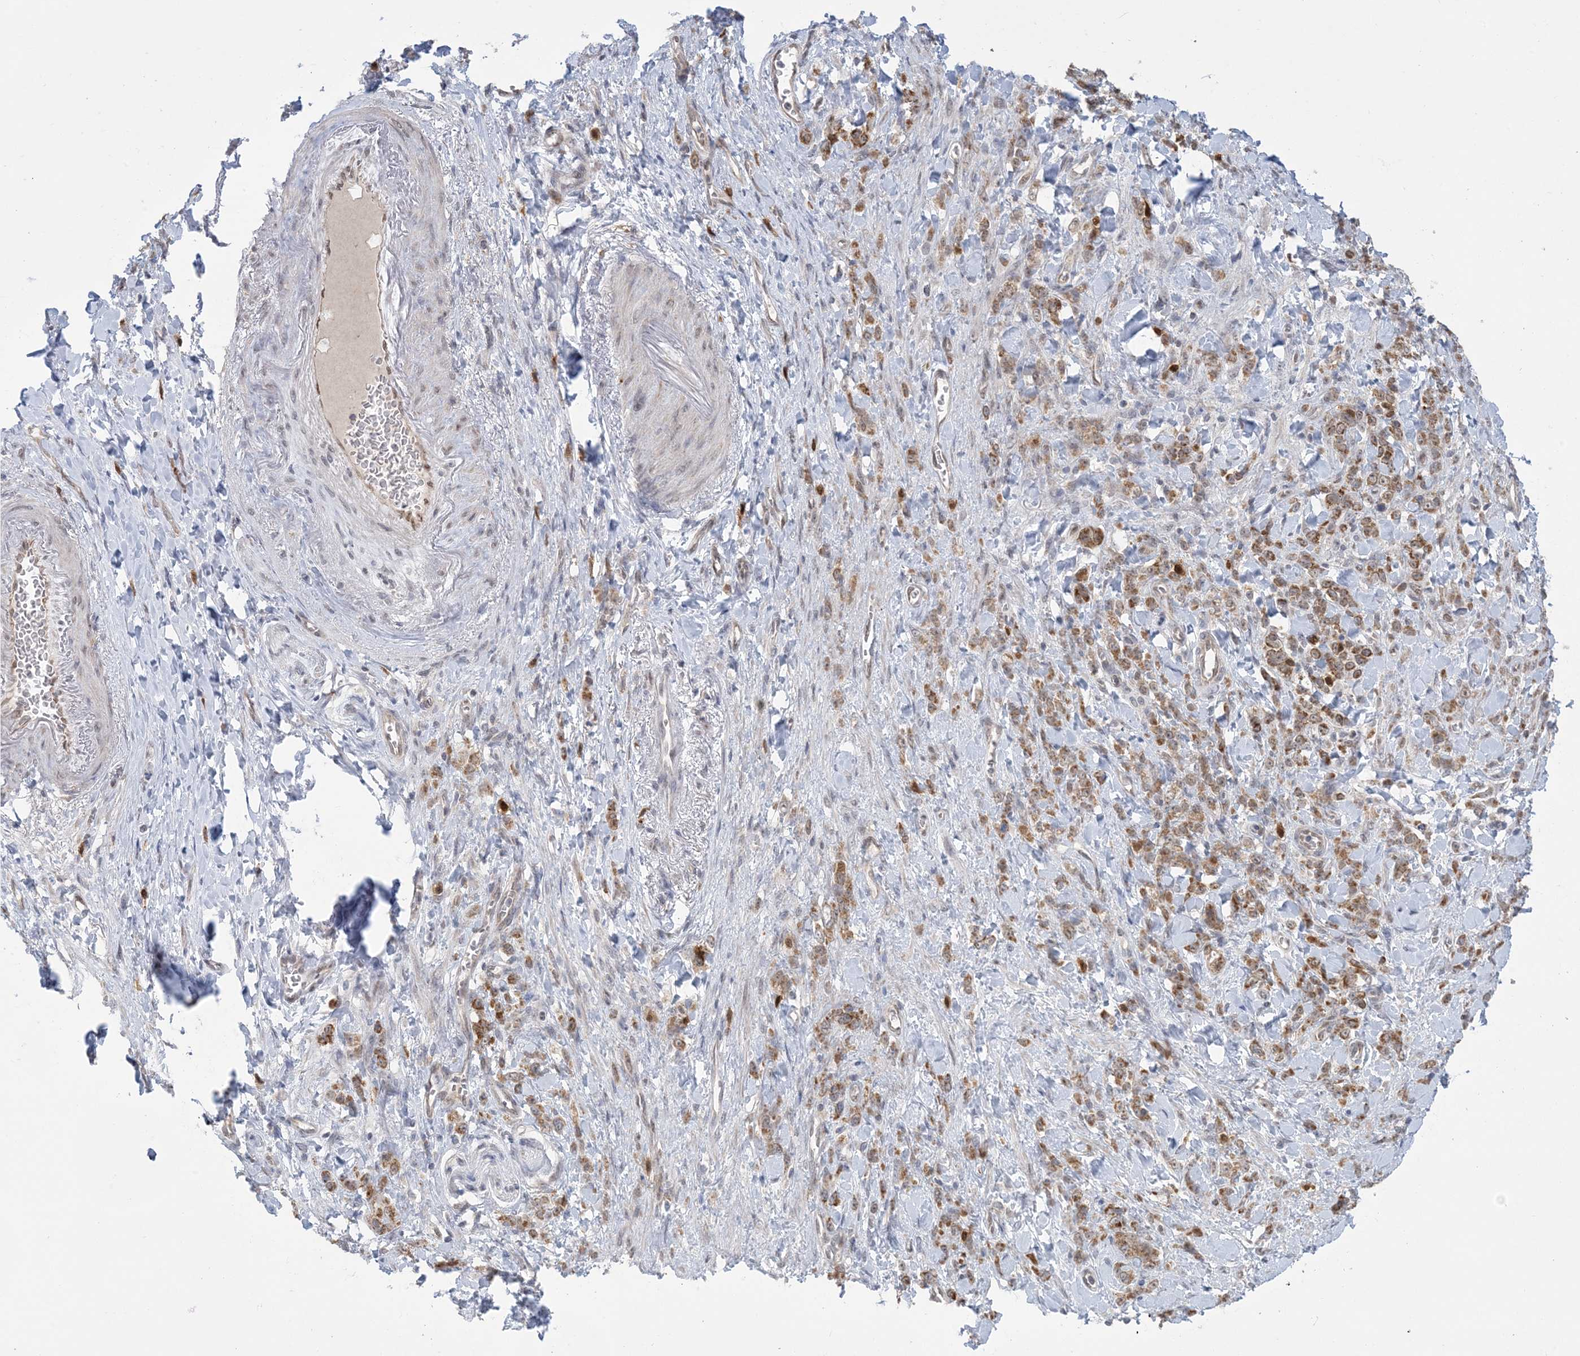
{"staining": {"intensity": "moderate", "quantity": ">75%", "location": "cytoplasmic/membranous"}, "tissue": "stomach cancer", "cell_type": "Tumor cells", "image_type": "cancer", "snomed": [{"axis": "morphology", "description": "Normal tissue, NOS"}, {"axis": "morphology", "description": "Adenocarcinoma, NOS"}, {"axis": "topography", "description": "Stomach"}], "caption": "High-power microscopy captured an immunohistochemistry (IHC) image of stomach cancer, revealing moderate cytoplasmic/membranous staining in about >75% of tumor cells.", "gene": "TRMT10C", "patient": {"sex": "male", "age": 82}}